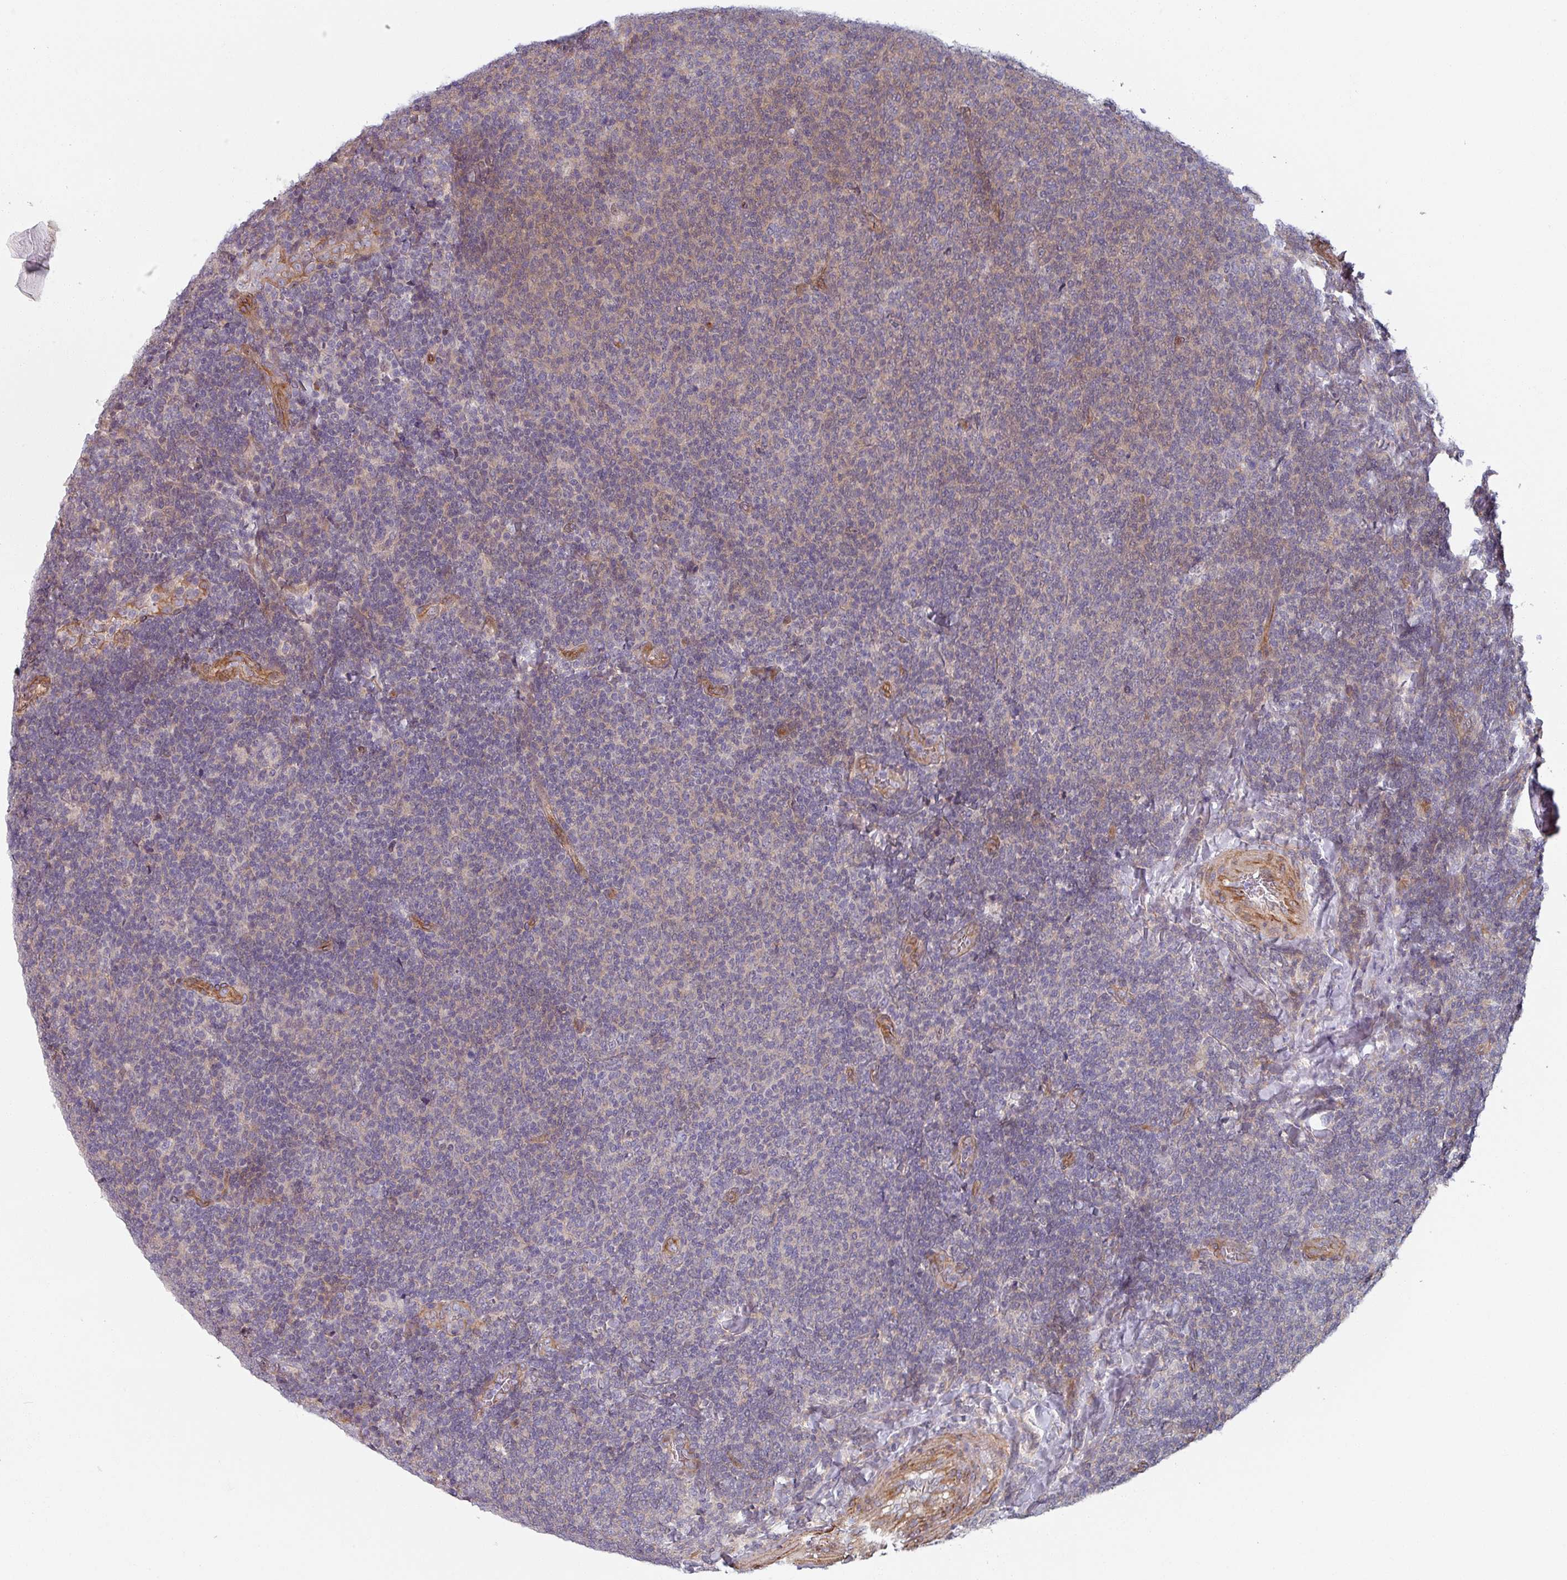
{"staining": {"intensity": "weak", "quantity": "<25%", "location": "cytoplasmic/membranous"}, "tissue": "lymphoma", "cell_type": "Tumor cells", "image_type": "cancer", "snomed": [{"axis": "morphology", "description": "Malignant lymphoma, non-Hodgkin's type, Low grade"}, {"axis": "topography", "description": "Lymph node"}], "caption": "Low-grade malignant lymphoma, non-Hodgkin's type was stained to show a protein in brown. There is no significant positivity in tumor cells.", "gene": "C4BPB", "patient": {"sex": "male", "age": 52}}